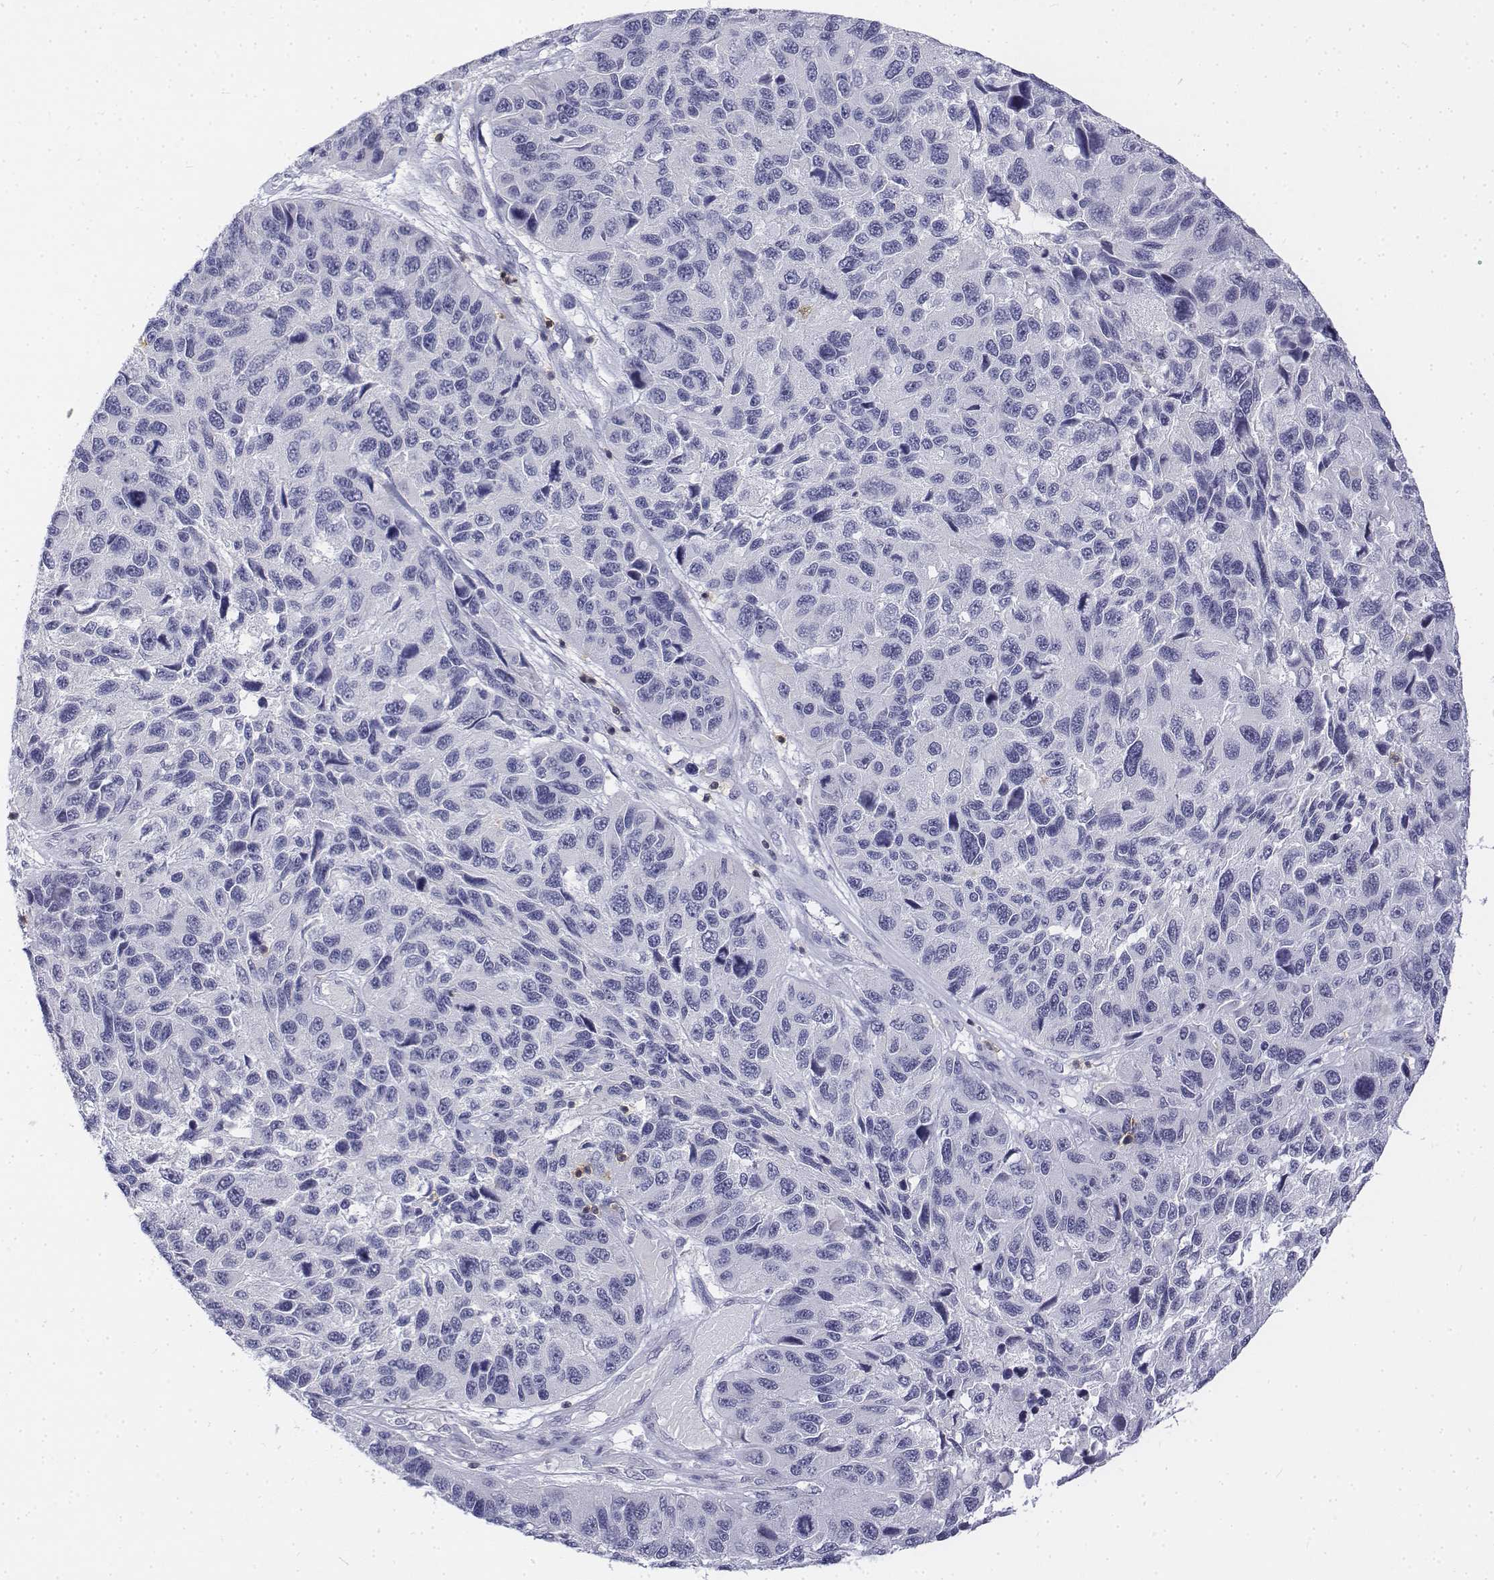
{"staining": {"intensity": "negative", "quantity": "none", "location": "none"}, "tissue": "melanoma", "cell_type": "Tumor cells", "image_type": "cancer", "snomed": [{"axis": "morphology", "description": "Malignant melanoma, NOS"}, {"axis": "topography", "description": "Skin"}], "caption": "IHC of human melanoma reveals no staining in tumor cells.", "gene": "CD3E", "patient": {"sex": "male", "age": 53}}